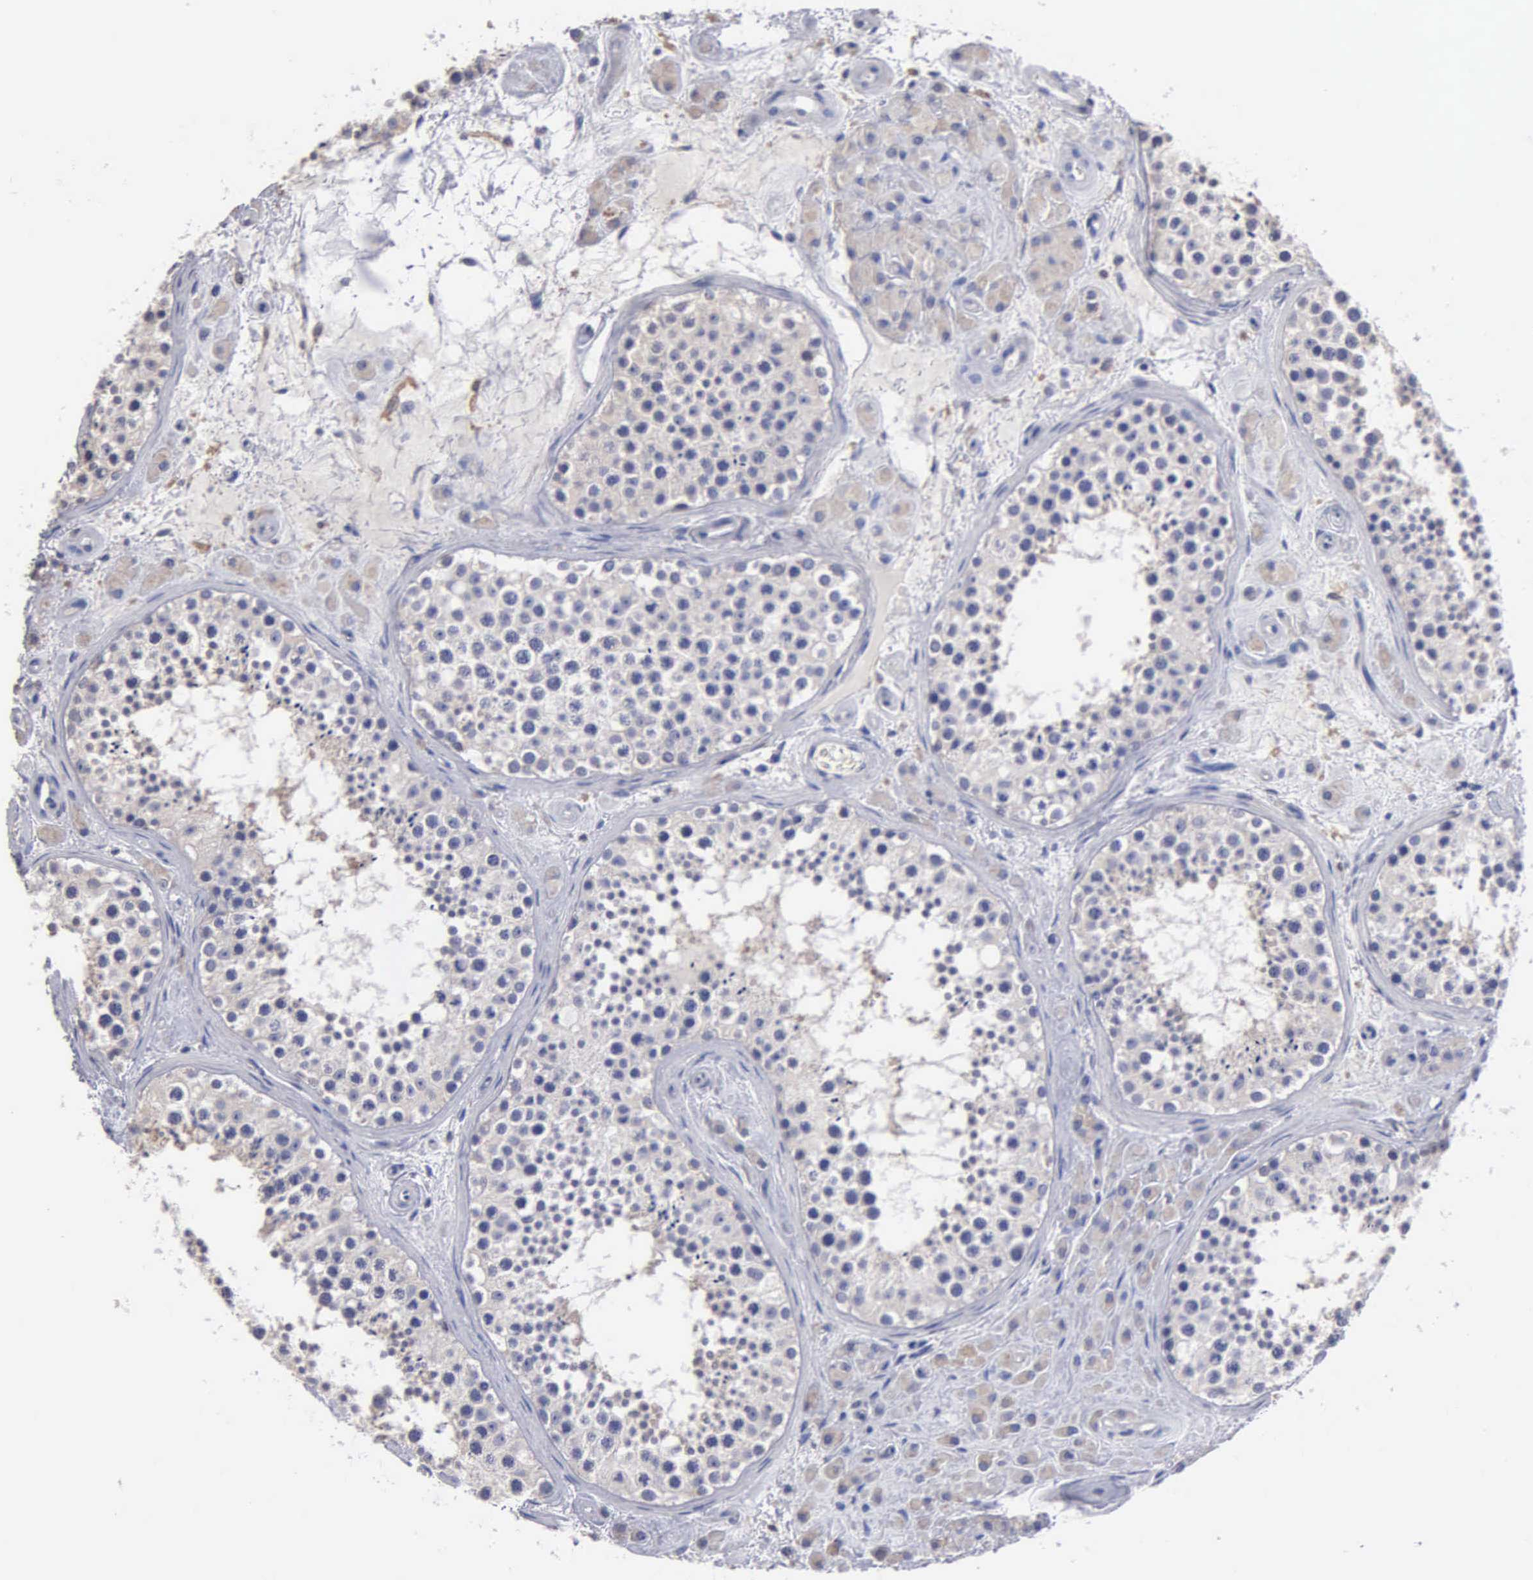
{"staining": {"intensity": "negative", "quantity": "none", "location": "none"}, "tissue": "testis", "cell_type": "Cells in seminiferous ducts", "image_type": "normal", "snomed": [{"axis": "morphology", "description": "Normal tissue, NOS"}, {"axis": "topography", "description": "Testis"}], "caption": "This is an IHC histopathology image of unremarkable human testis. There is no positivity in cells in seminiferous ducts.", "gene": "PTGS2", "patient": {"sex": "male", "age": 38}}